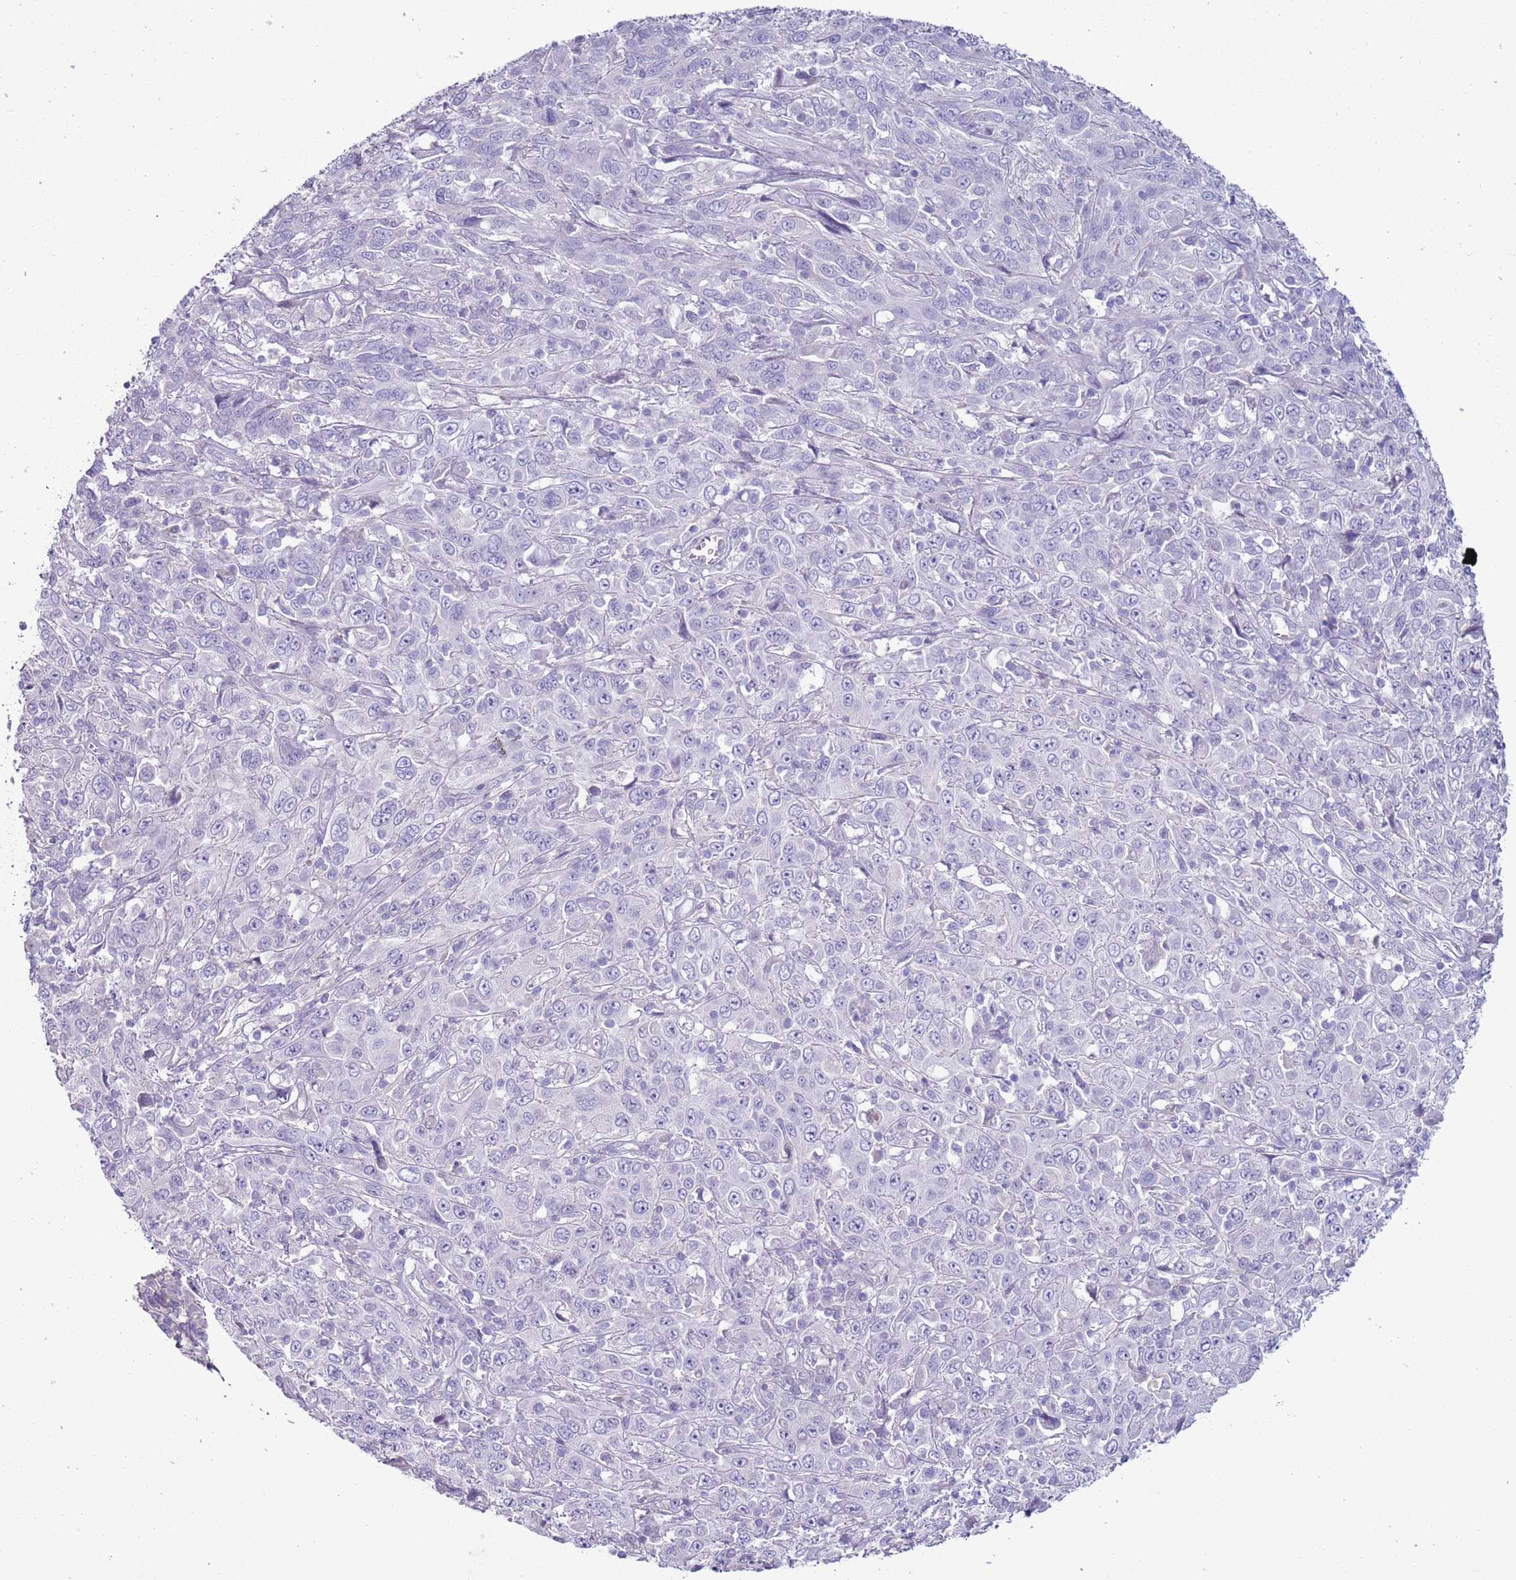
{"staining": {"intensity": "negative", "quantity": "none", "location": "none"}, "tissue": "cervical cancer", "cell_type": "Tumor cells", "image_type": "cancer", "snomed": [{"axis": "morphology", "description": "Squamous cell carcinoma, NOS"}, {"axis": "topography", "description": "Cervix"}], "caption": "This is an immunohistochemistry micrograph of cervical cancer (squamous cell carcinoma). There is no expression in tumor cells.", "gene": "NPAP1", "patient": {"sex": "female", "age": 46}}